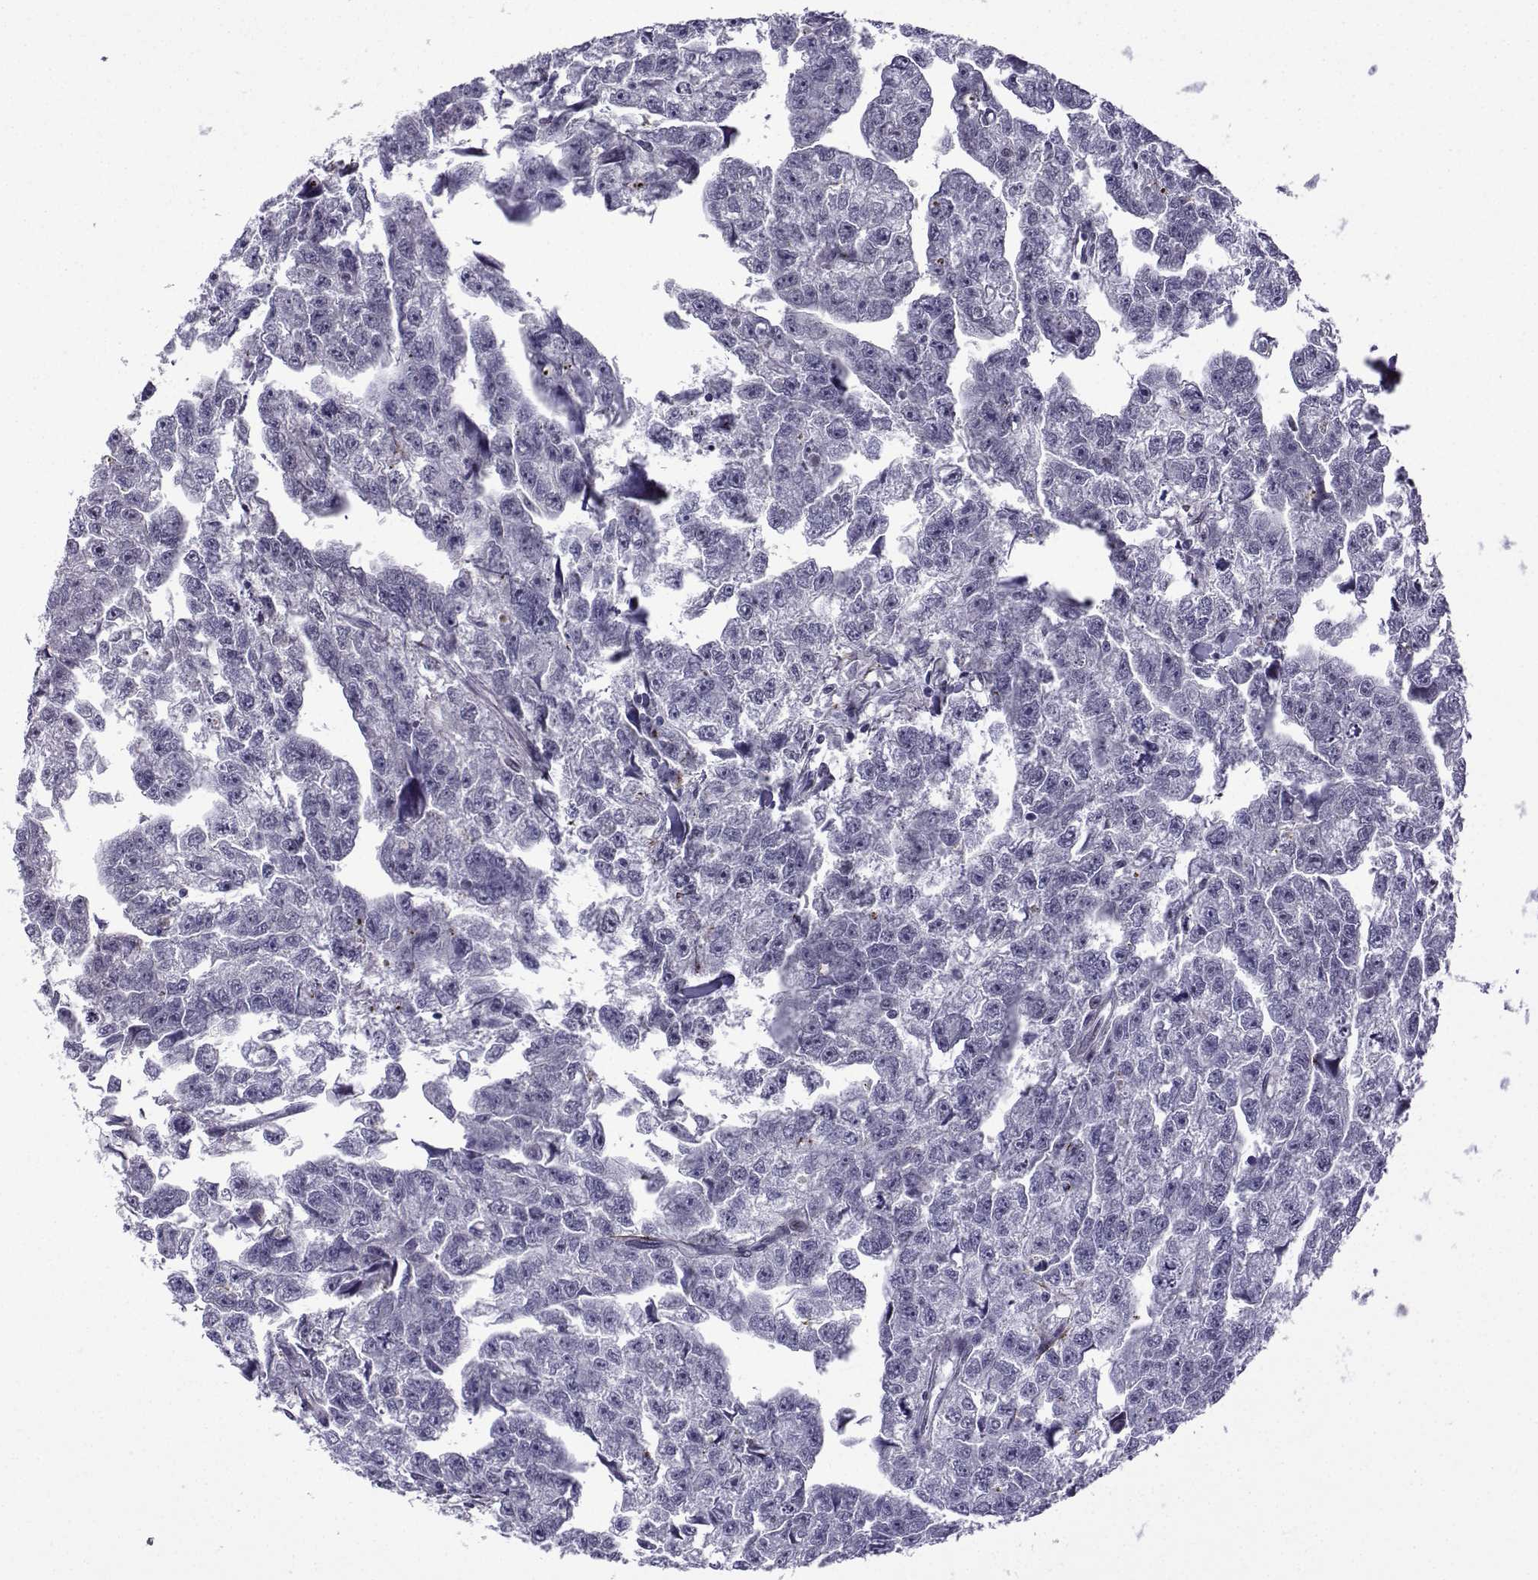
{"staining": {"intensity": "negative", "quantity": "none", "location": "none"}, "tissue": "testis cancer", "cell_type": "Tumor cells", "image_type": "cancer", "snomed": [{"axis": "morphology", "description": "Carcinoma, Embryonal, NOS"}, {"axis": "morphology", "description": "Teratoma, malignant, NOS"}, {"axis": "topography", "description": "Testis"}], "caption": "Testis cancer (teratoma (malignant)) stained for a protein using immunohistochemistry shows no staining tumor cells.", "gene": "FGF3", "patient": {"sex": "male", "age": 44}}